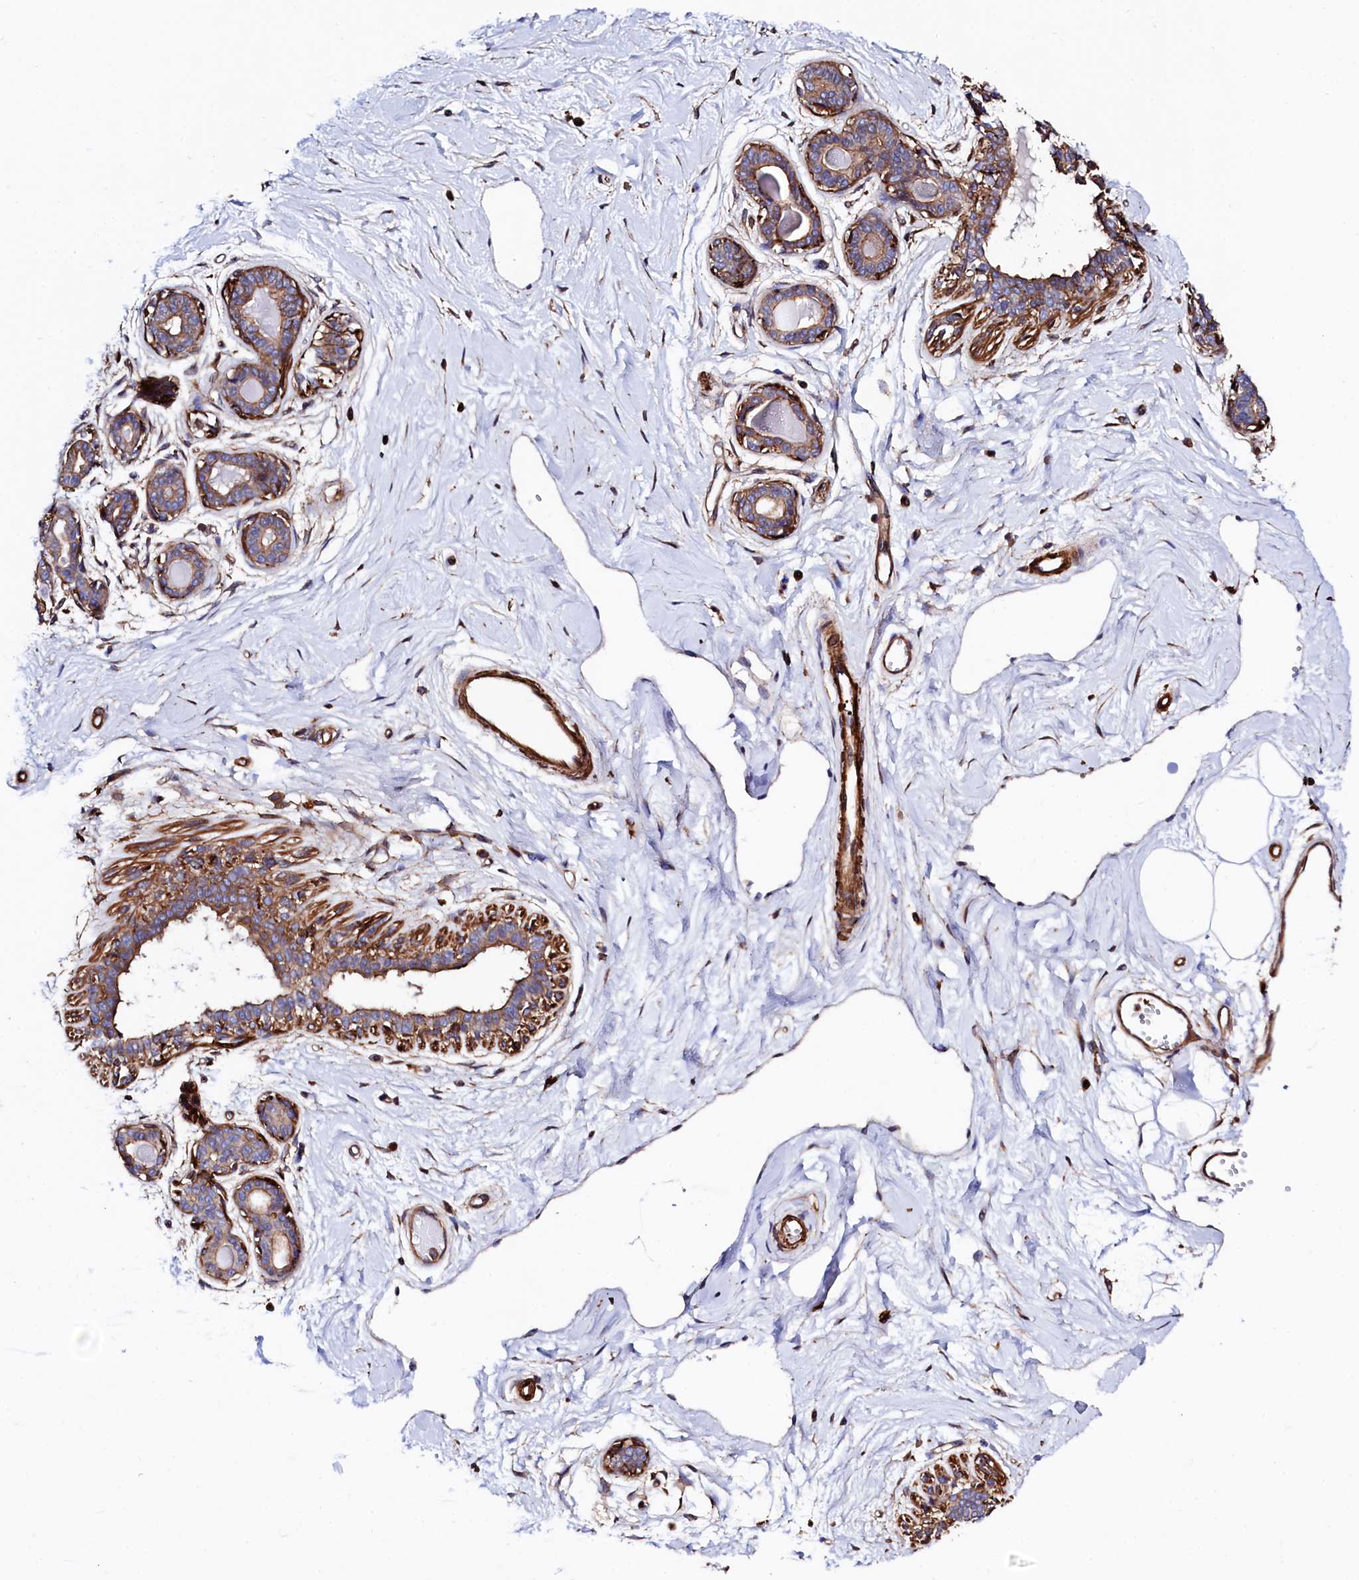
{"staining": {"intensity": "negative", "quantity": "none", "location": "none"}, "tissue": "breast", "cell_type": "Adipocytes", "image_type": "normal", "snomed": [{"axis": "morphology", "description": "Normal tissue, NOS"}, {"axis": "topography", "description": "Breast"}], "caption": "A micrograph of human breast is negative for staining in adipocytes. (Stains: DAB (3,3'-diaminobenzidine) immunohistochemistry with hematoxylin counter stain, Microscopy: brightfield microscopy at high magnification).", "gene": "STAMBPL1", "patient": {"sex": "female", "age": 45}}